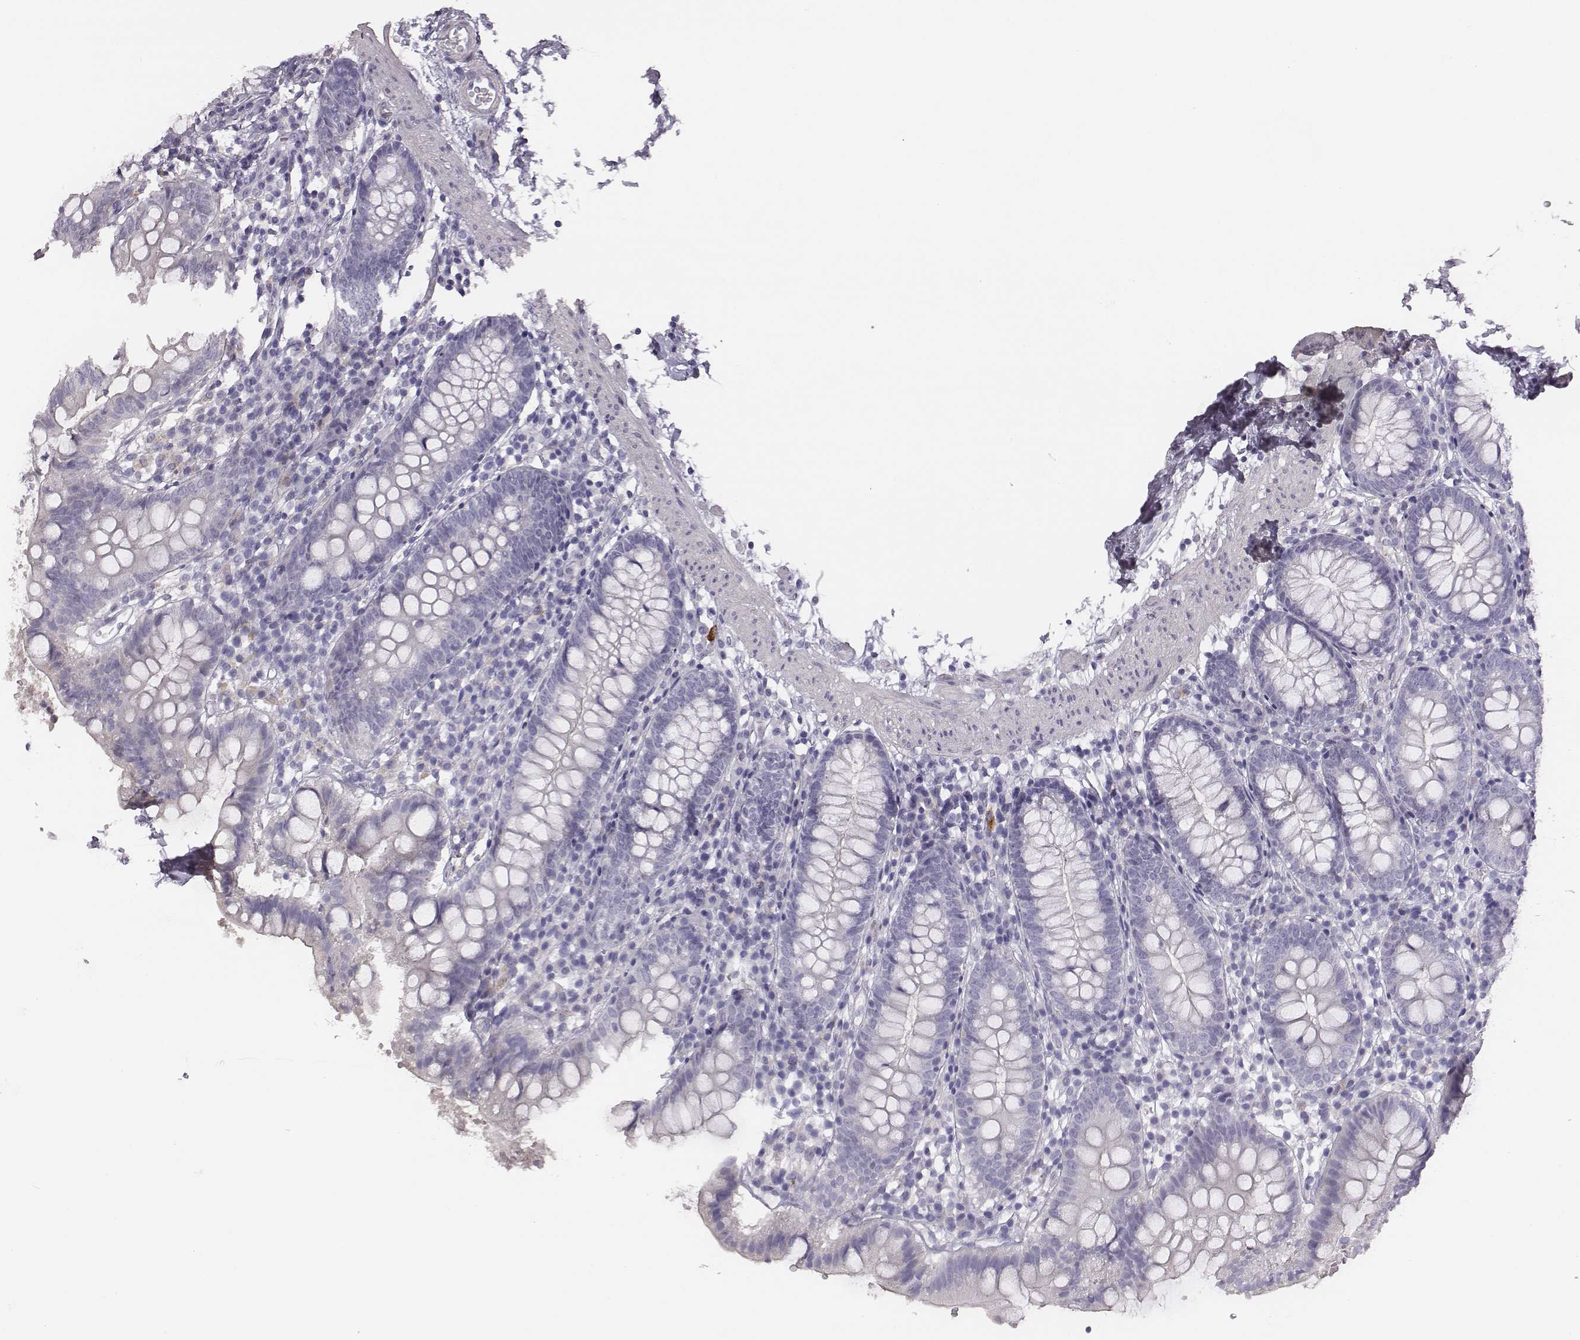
{"staining": {"intensity": "negative", "quantity": "none", "location": "none"}, "tissue": "small intestine", "cell_type": "Glandular cells", "image_type": "normal", "snomed": [{"axis": "morphology", "description": "Normal tissue, NOS"}, {"axis": "topography", "description": "Small intestine"}], "caption": "There is no significant expression in glandular cells of small intestine. (Stains: DAB IHC with hematoxylin counter stain, Microscopy: brightfield microscopy at high magnification).", "gene": "ADAM7", "patient": {"sex": "female", "age": 90}}